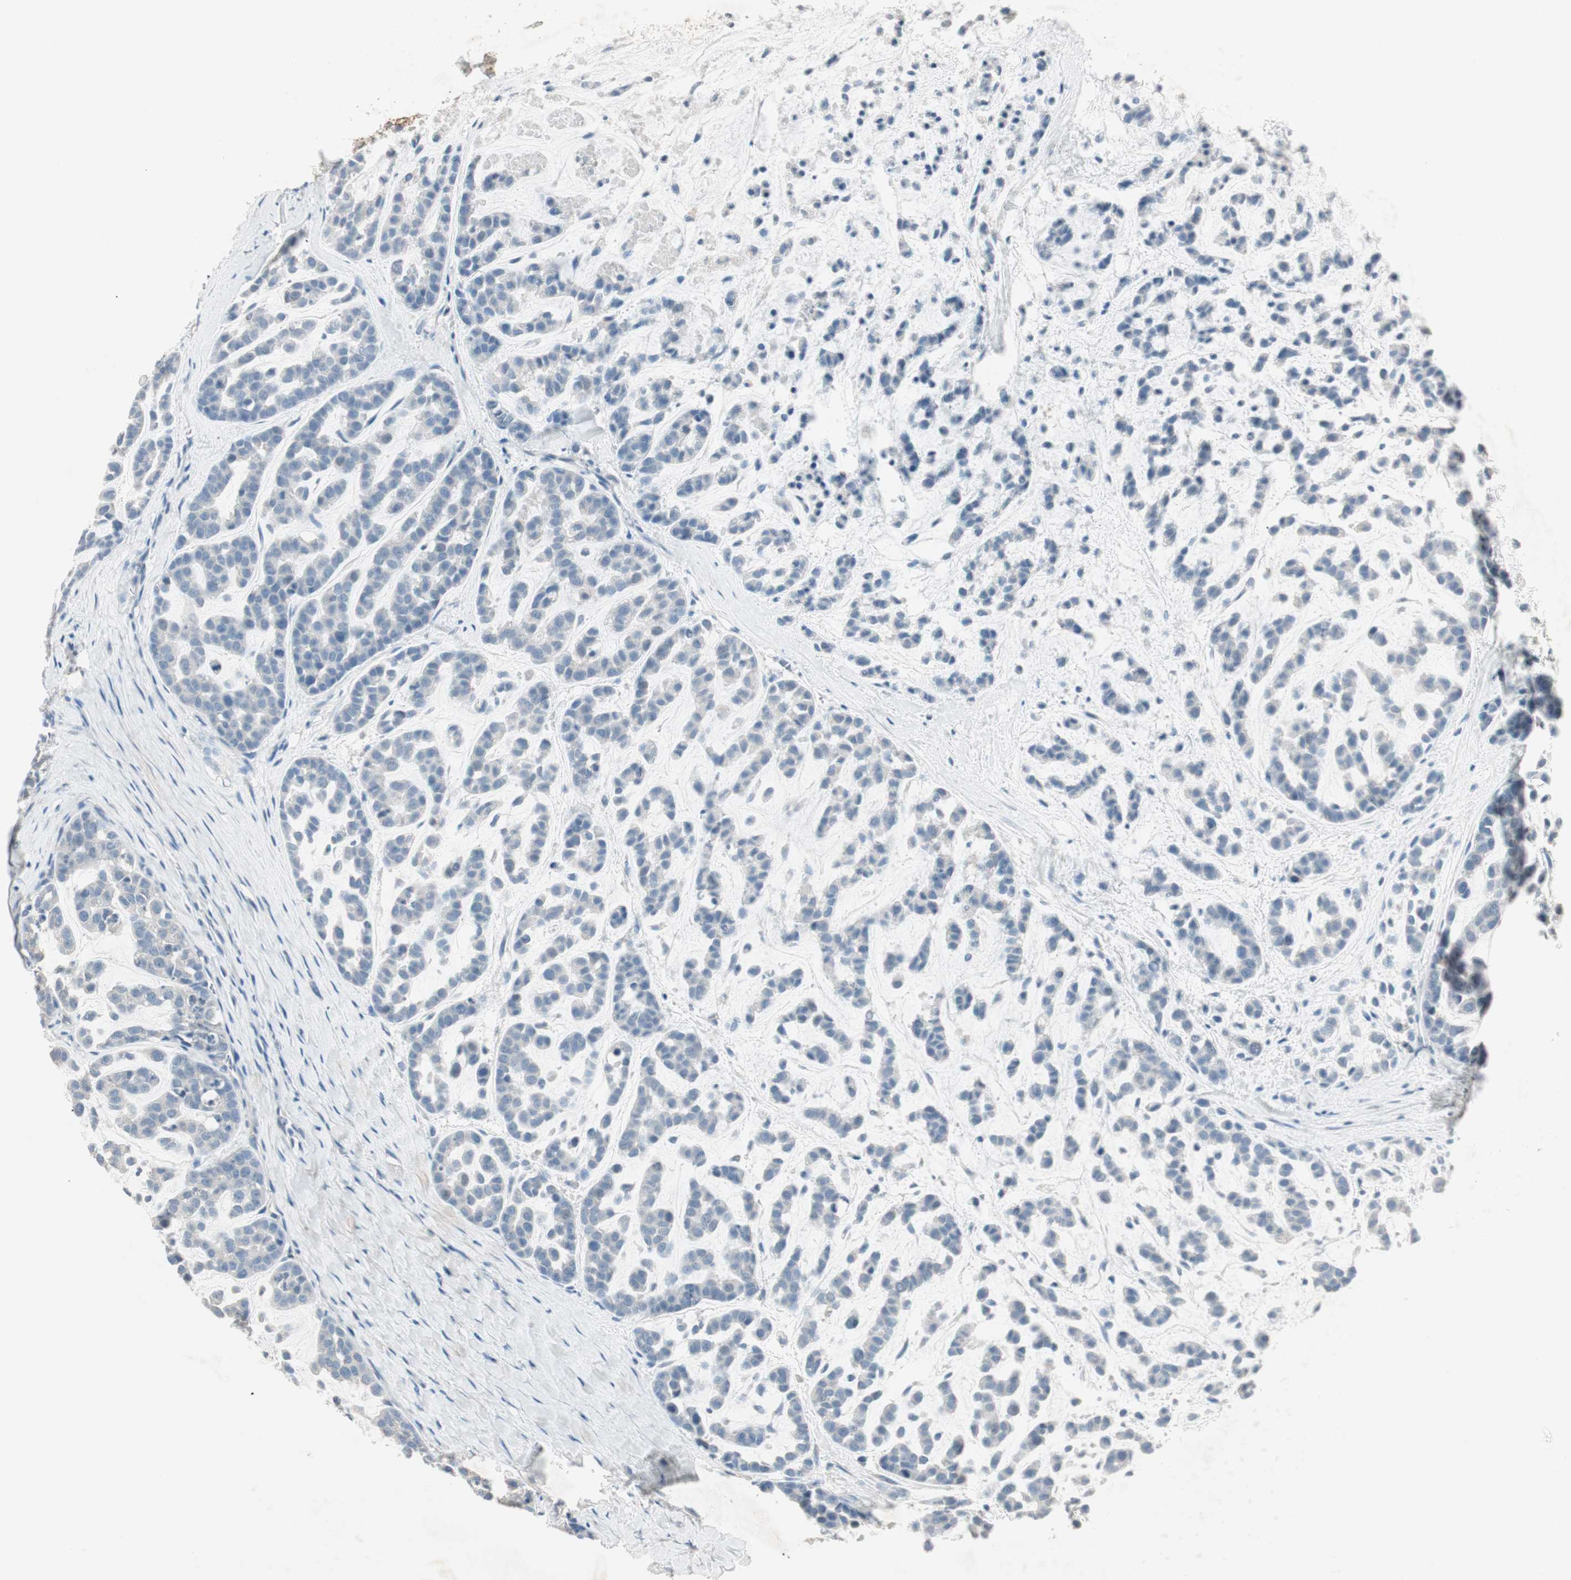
{"staining": {"intensity": "negative", "quantity": "none", "location": "none"}, "tissue": "head and neck cancer", "cell_type": "Tumor cells", "image_type": "cancer", "snomed": [{"axis": "morphology", "description": "Adenocarcinoma, NOS"}, {"axis": "morphology", "description": "Adenoma, NOS"}, {"axis": "topography", "description": "Head-Neck"}], "caption": "Tumor cells are negative for brown protein staining in head and neck adenoma.", "gene": "KHK", "patient": {"sex": "female", "age": 55}}